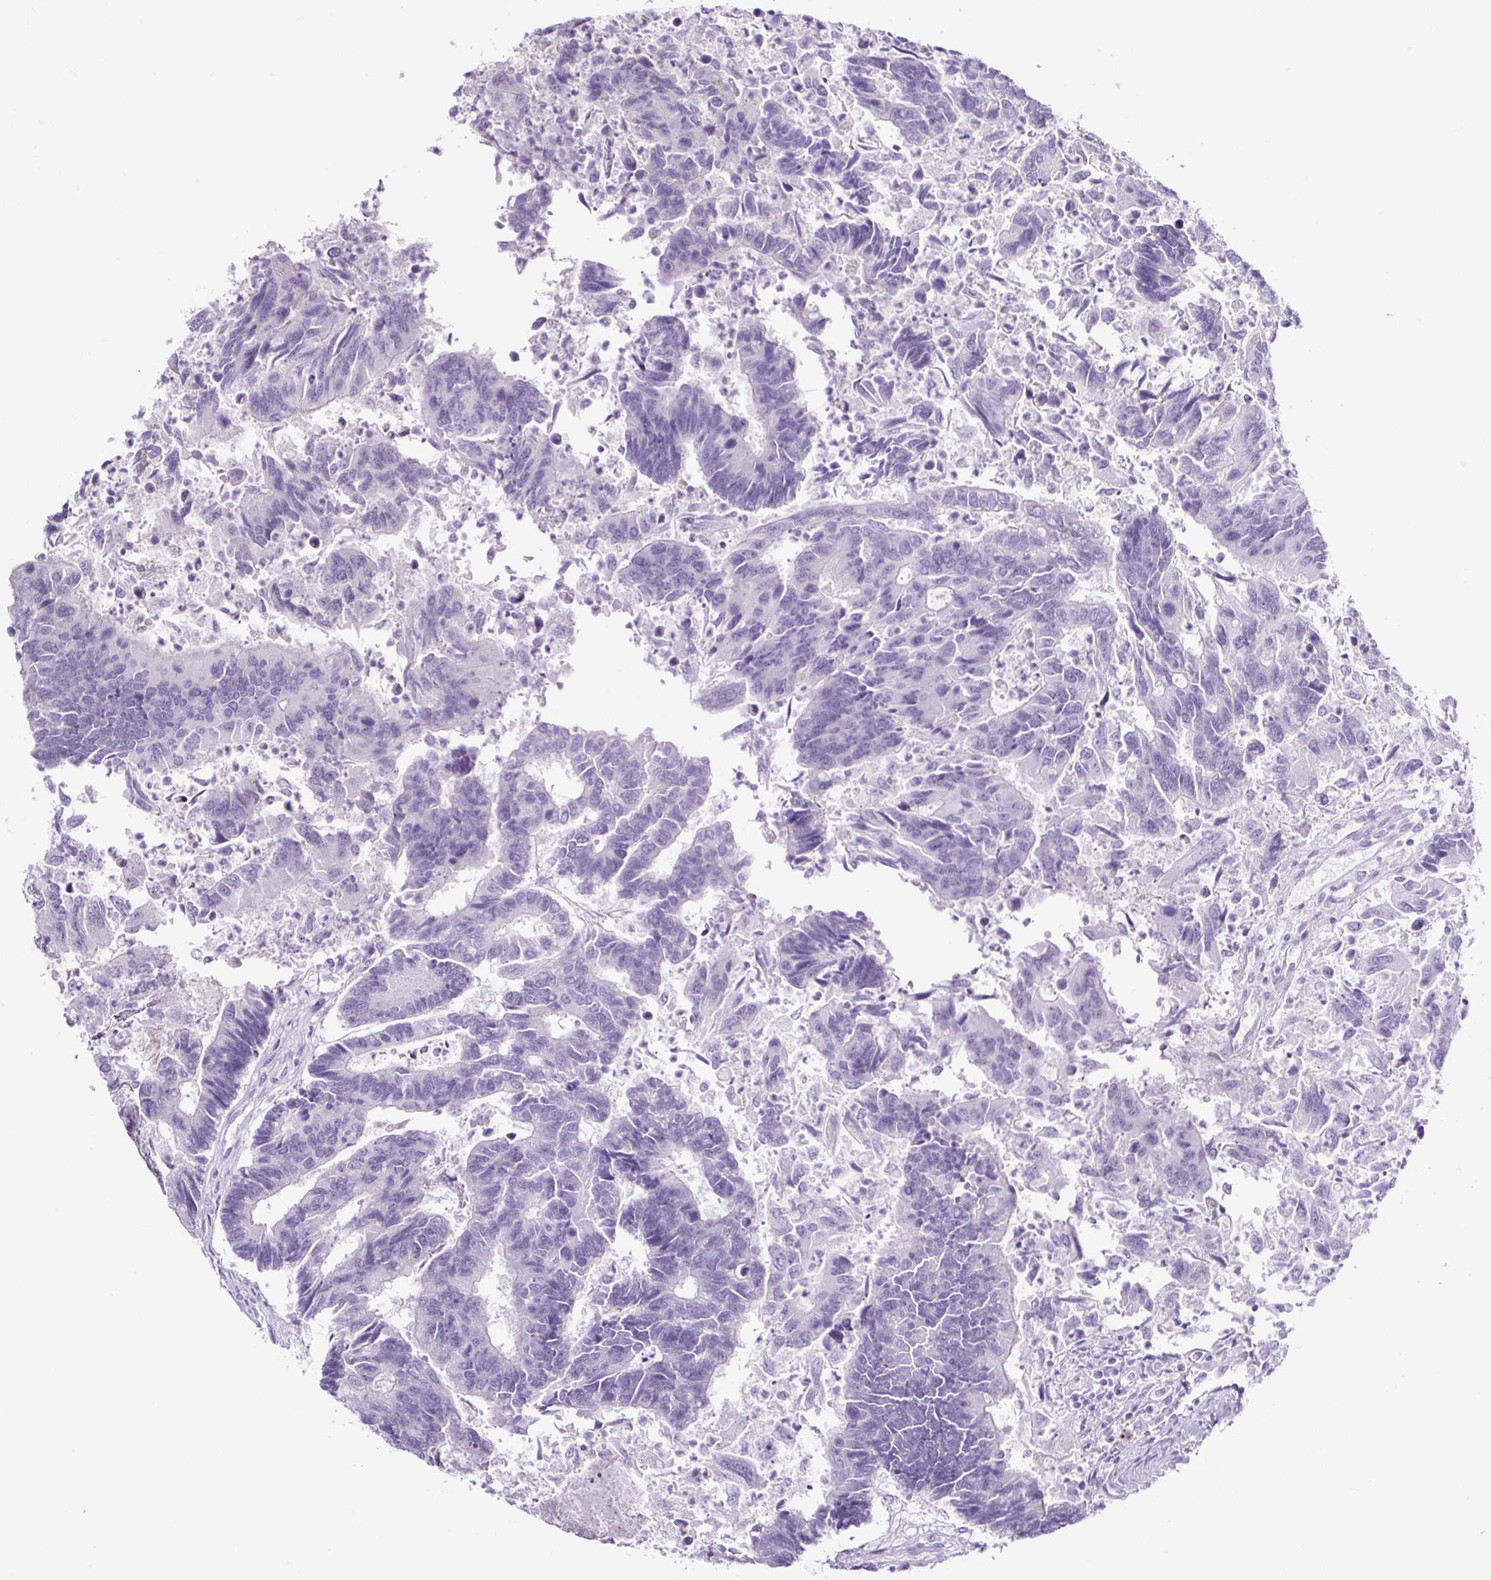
{"staining": {"intensity": "negative", "quantity": "none", "location": "none"}, "tissue": "colorectal cancer", "cell_type": "Tumor cells", "image_type": "cancer", "snomed": [{"axis": "morphology", "description": "Adenocarcinoma, NOS"}, {"axis": "topography", "description": "Colon"}], "caption": "This photomicrograph is of colorectal cancer (adenocarcinoma) stained with immunohistochemistry to label a protein in brown with the nuclei are counter-stained blue. There is no positivity in tumor cells. The staining is performed using DAB brown chromogen with nuclei counter-stained in using hematoxylin.", "gene": "RNF212B", "patient": {"sex": "female", "age": 67}}